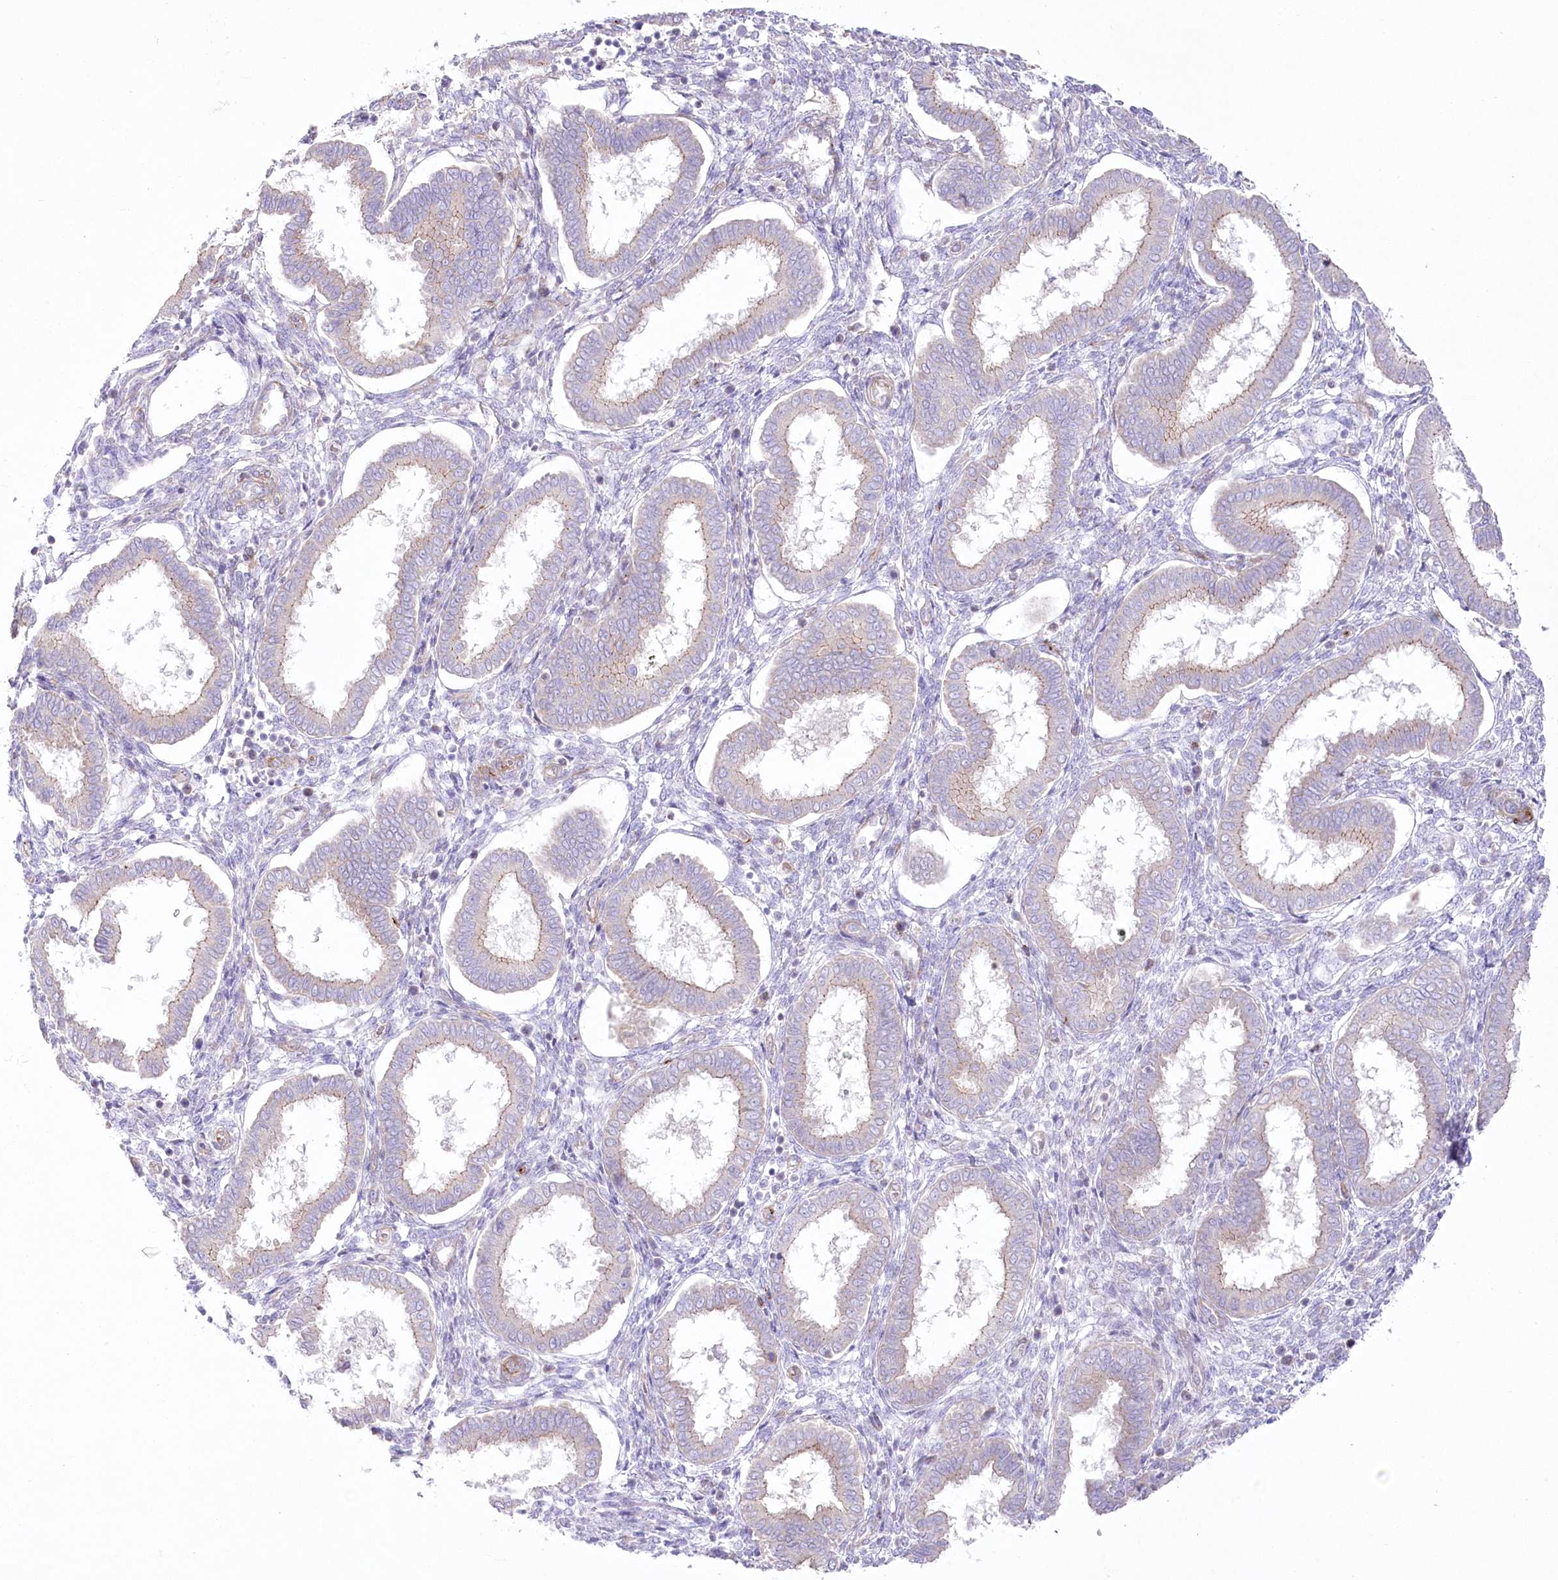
{"staining": {"intensity": "negative", "quantity": "none", "location": "none"}, "tissue": "endometrium", "cell_type": "Cells in endometrial stroma", "image_type": "normal", "snomed": [{"axis": "morphology", "description": "Normal tissue, NOS"}, {"axis": "topography", "description": "Endometrium"}], "caption": "The immunohistochemistry photomicrograph has no significant expression in cells in endometrial stroma of endometrium.", "gene": "ZNF843", "patient": {"sex": "female", "age": 24}}